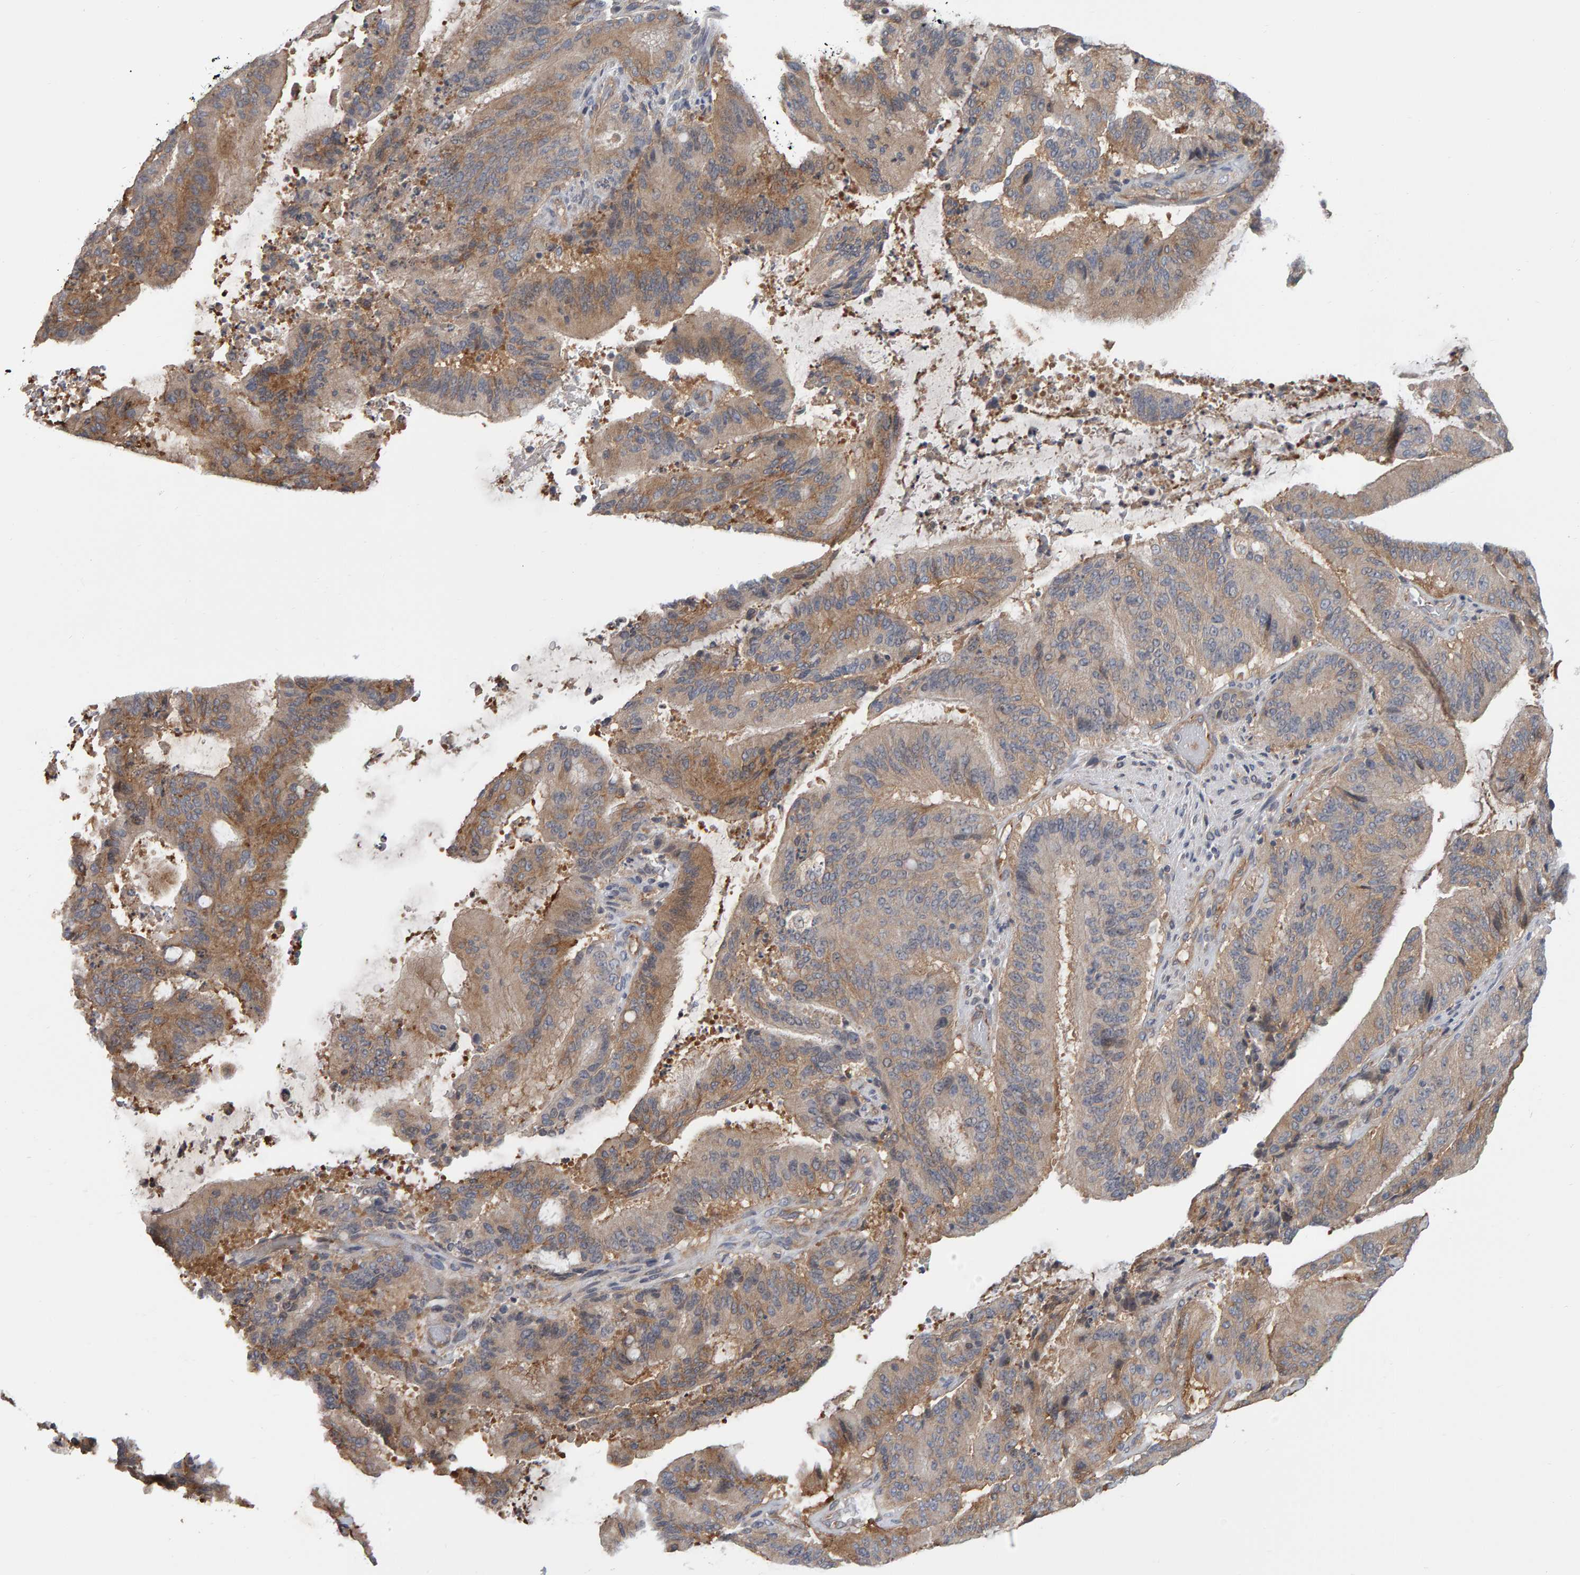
{"staining": {"intensity": "weak", "quantity": ">75%", "location": "cytoplasmic/membranous"}, "tissue": "liver cancer", "cell_type": "Tumor cells", "image_type": "cancer", "snomed": [{"axis": "morphology", "description": "Normal tissue, NOS"}, {"axis": "morphology", "description": "Cholangiocarcinoma"}, {"axis": "topography", "description": "Liver"}, {"axis": "topography", "description": "Peripheral nerve tissue"}], "caption": "Immunohistochemical staining of cholangiocarcinoma (liver) displays low levels of weak cytoplasmic/membranous protein staining in approximately >75% of tumor cells.", "gene": "C9orf72", "patient": {"sex": "female", "age": 73}}